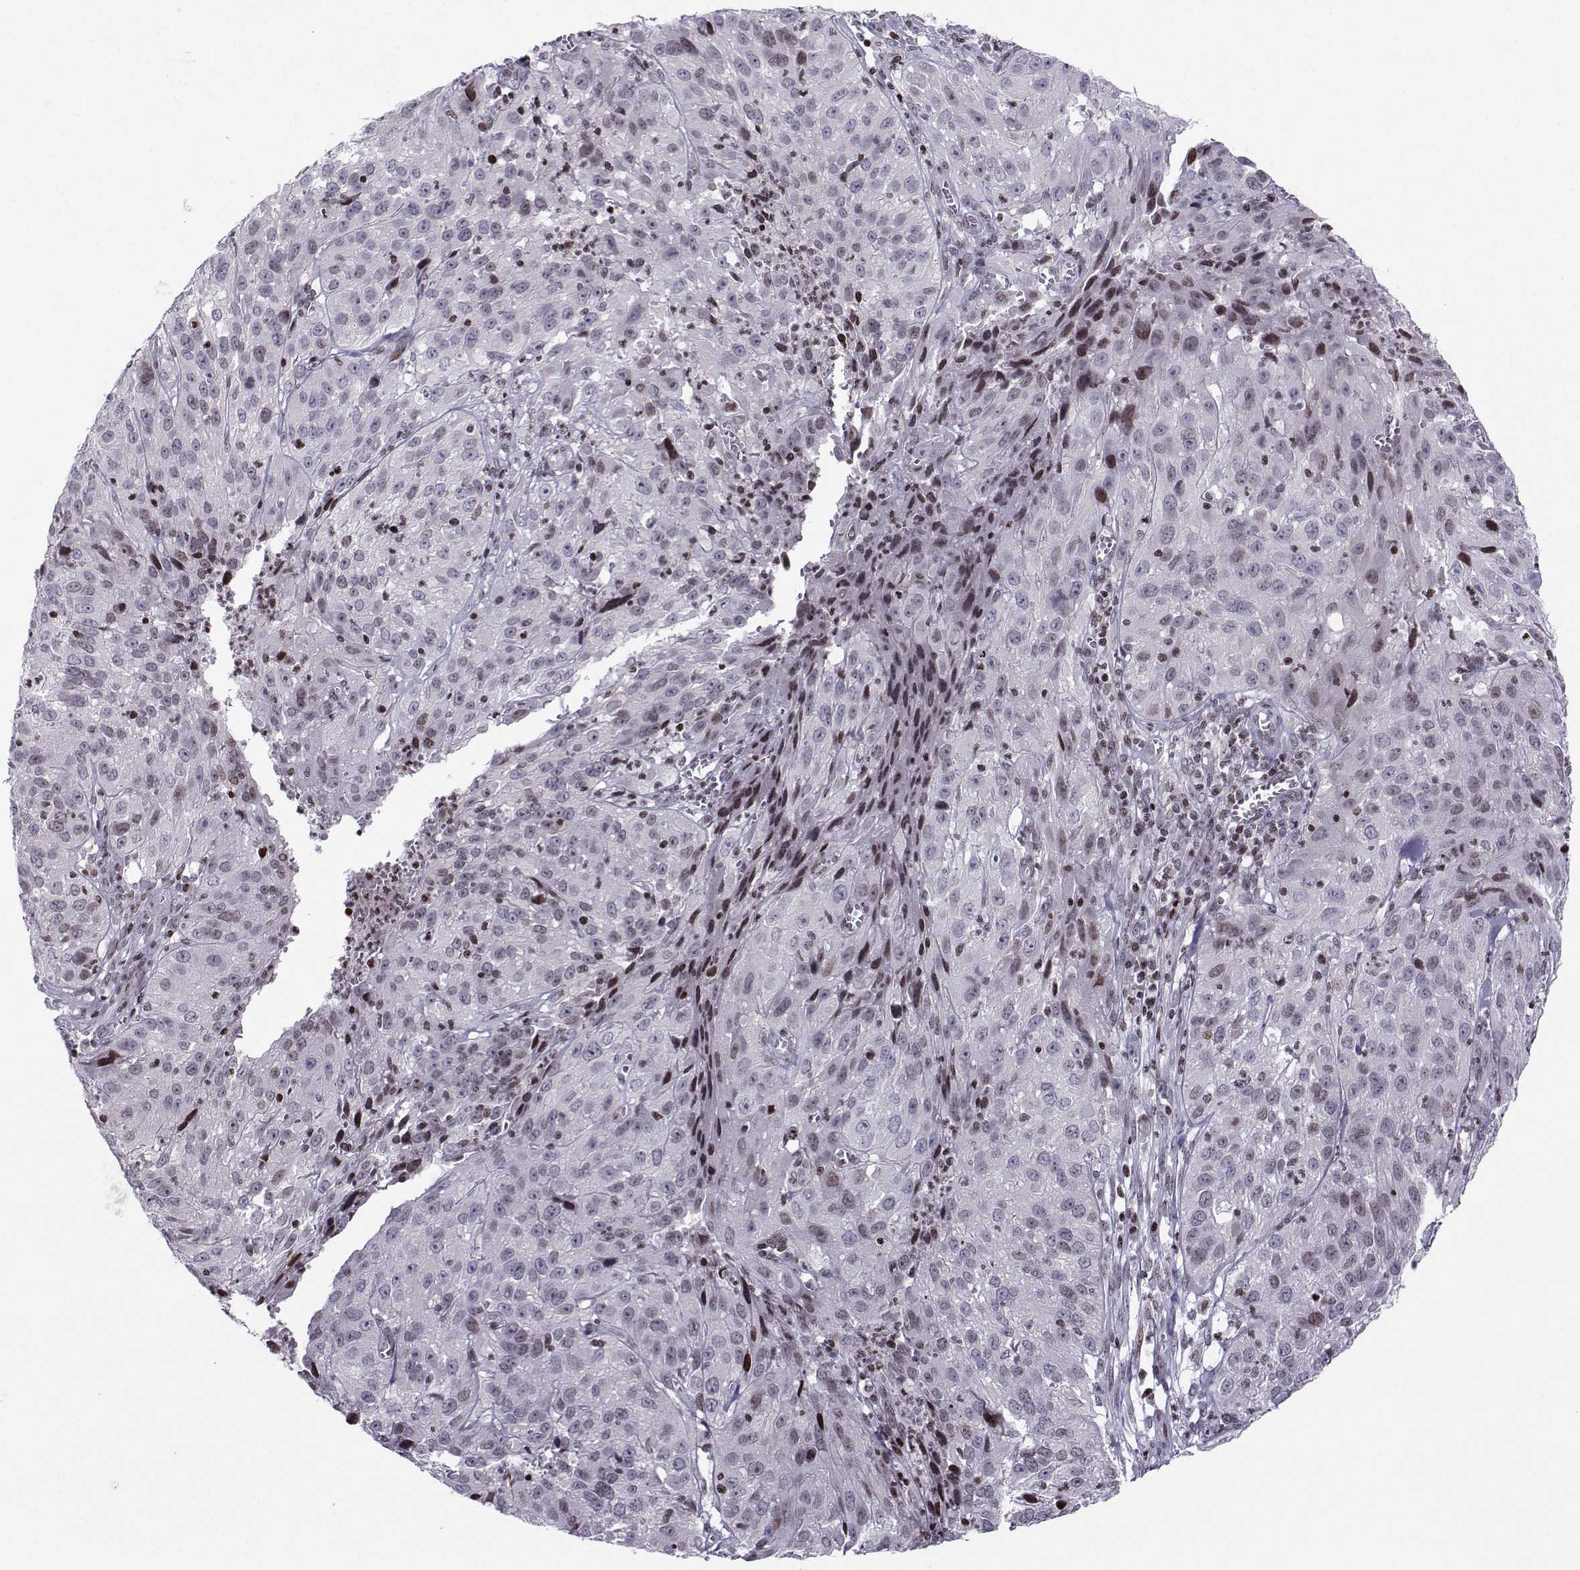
{"staining": {"intensity": "negative", "quantity": "none", "location": "none"}, "tissue": "cervical cancer", "cell_type": "Tumor cells", "image_type": "cancer", "snomed": [{"axis": "morphology", "description": "Squamous cell carcinoma, NOS"}, {"axis": "topography", "description": "Cervix"}], "caption": "A photomicrograph of cervical cancer (squamous cell carcinoma) stained for a protein displays no brown staining in tumor cells.", "gene": "ZNF19", "patient": {"sex": "female", "age": 32}}